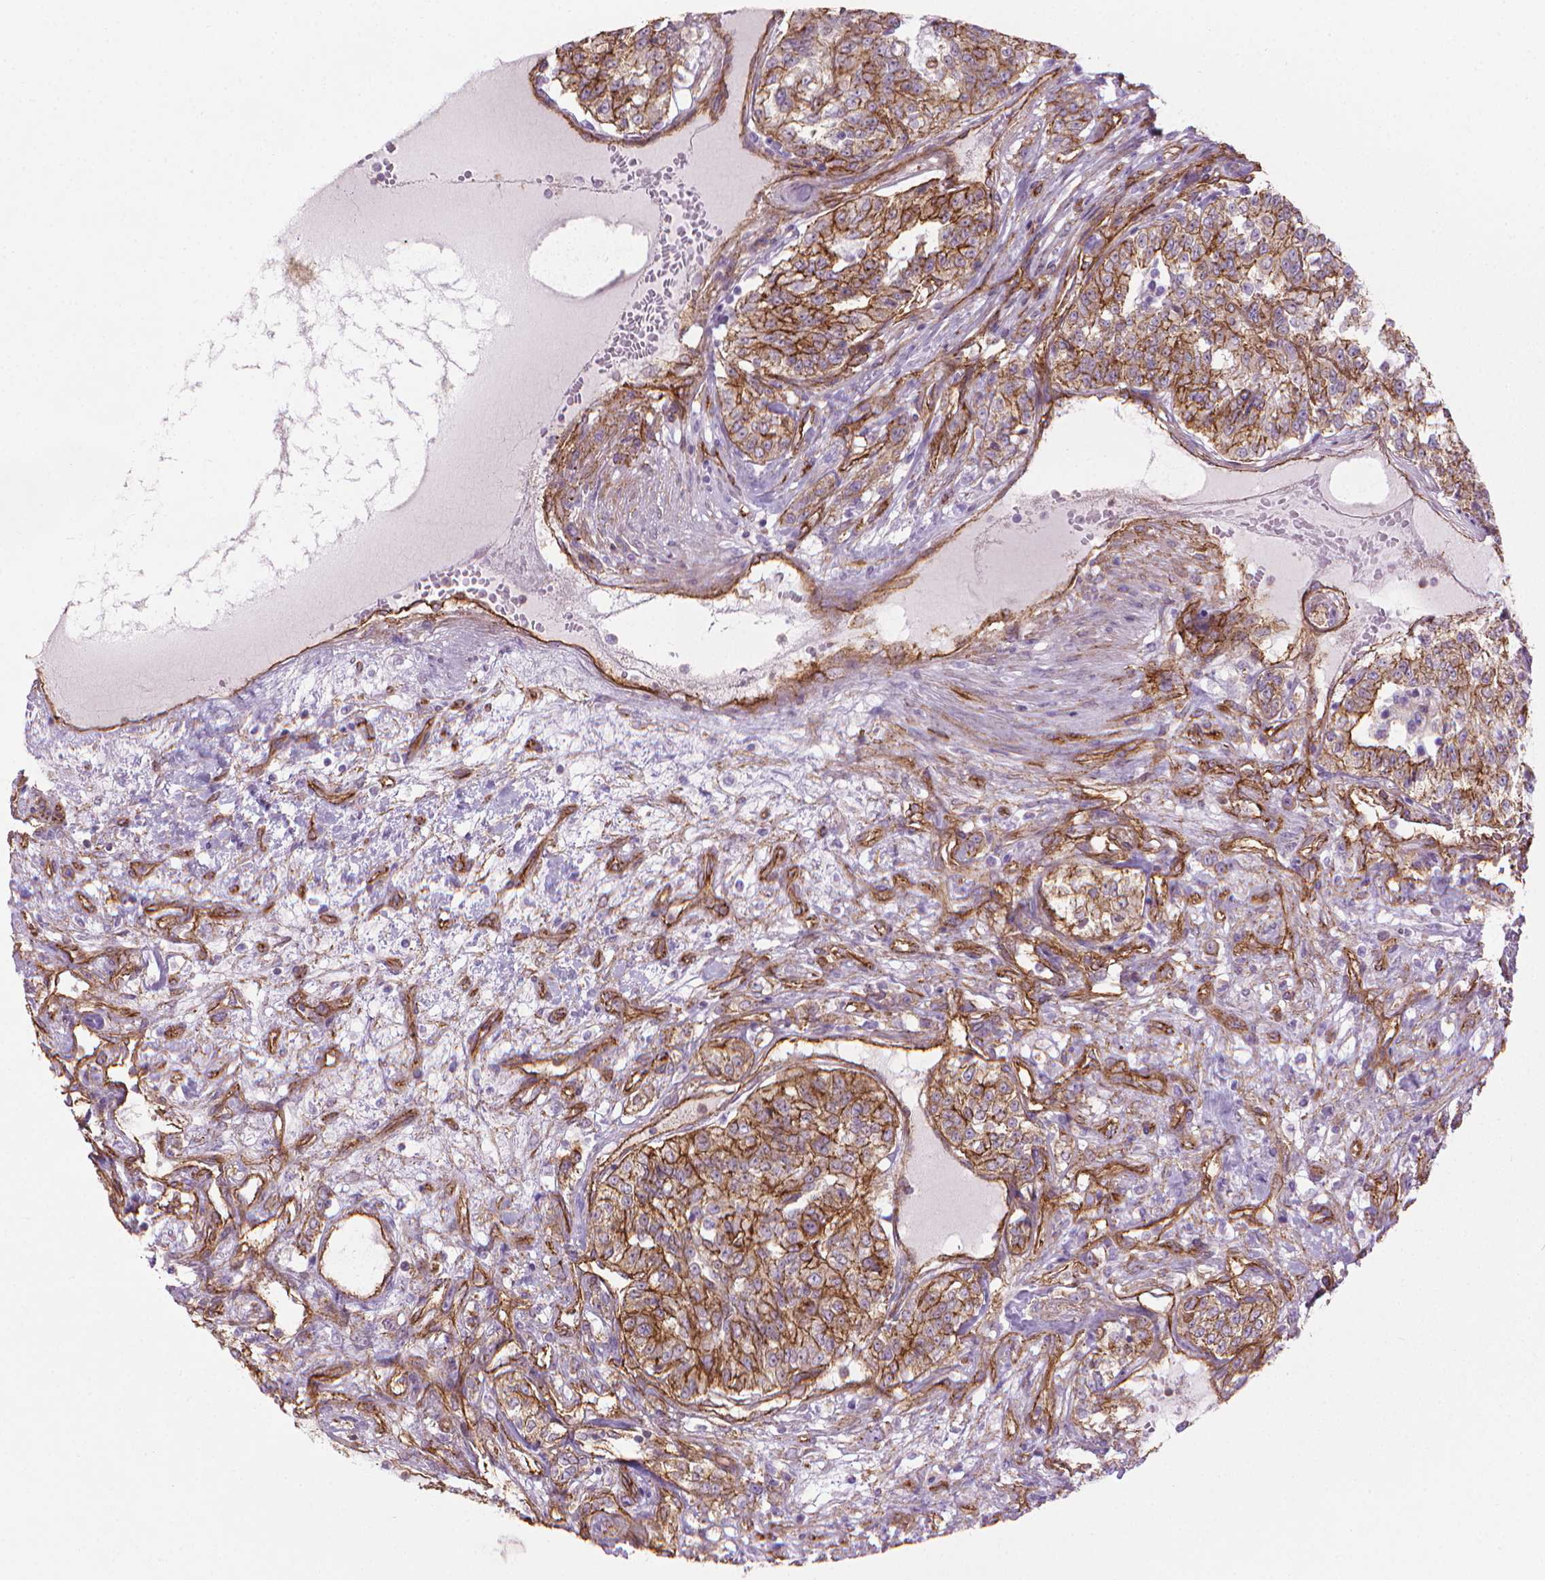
{"staining": {"intensity": "moderate", "quantity": ">75%", "location": "cytoplasmic/membranous"}, "tissue": "renal cancer", "cell_type": "Tumor cells", "image_type": "cancer", "snomed": [{"axis": "morphology", "description": "Adenocarcinoma, NOS"}, {"axis": "topography", "description": "Kidney"}], "caption": "Immunohistochemistry image of renal cancer (adenocarcinoma) stained for a protein (brown), which displays medium levels of moderate cytoplasmic/membranous staining in about >75% of tumor cells.", "gene": "TENT5A", "patient": {"sex": "female", "age": 63}}